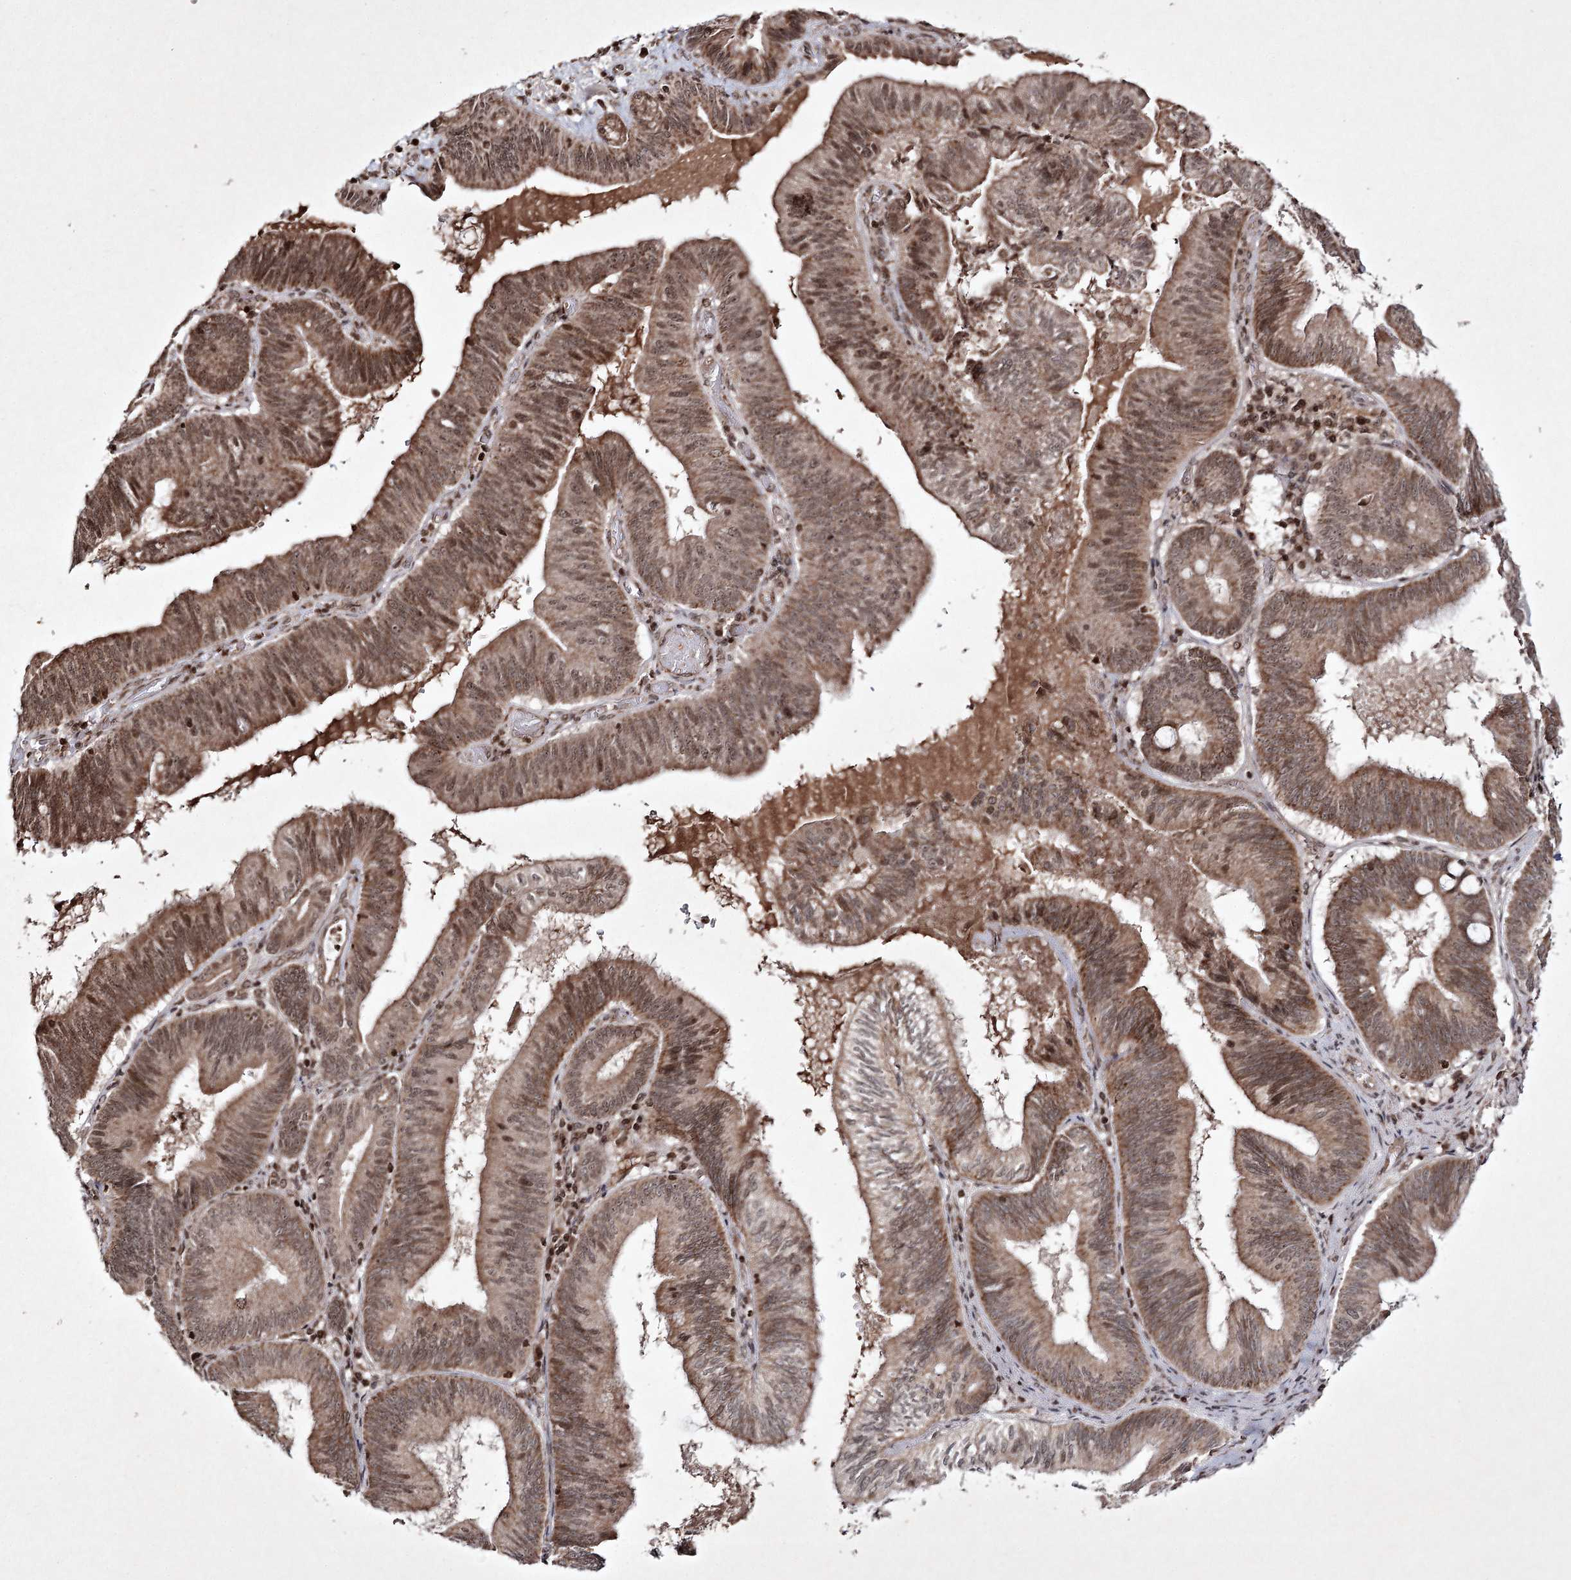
{"staining": {"intensity": "moderate", "quantity": ">75%", "location": "cytoplasmic/membranous,nuclear"}, "tissue": "pancreatic cancer", "cell_type": "Tumor cells", "image_type": "cancer", "snomed": [{"axis": "morphology", "description": "Adenocarcinoma, NOS"}, {"axis": "topography", "description": "Pancreas"}], "caption": "The immunohistochemical stain shows moderate cytoplasmic/membranous and nuclear expression in tumor cells of pancreatic adenocarcinoma tissue. The staining is performed using DAB brown chromogen to label protein expression. The nuclei are counter-stained blue using hematoxylin.", "gene": "CARM1", "patient": {"sex": "male", "age": 82}}